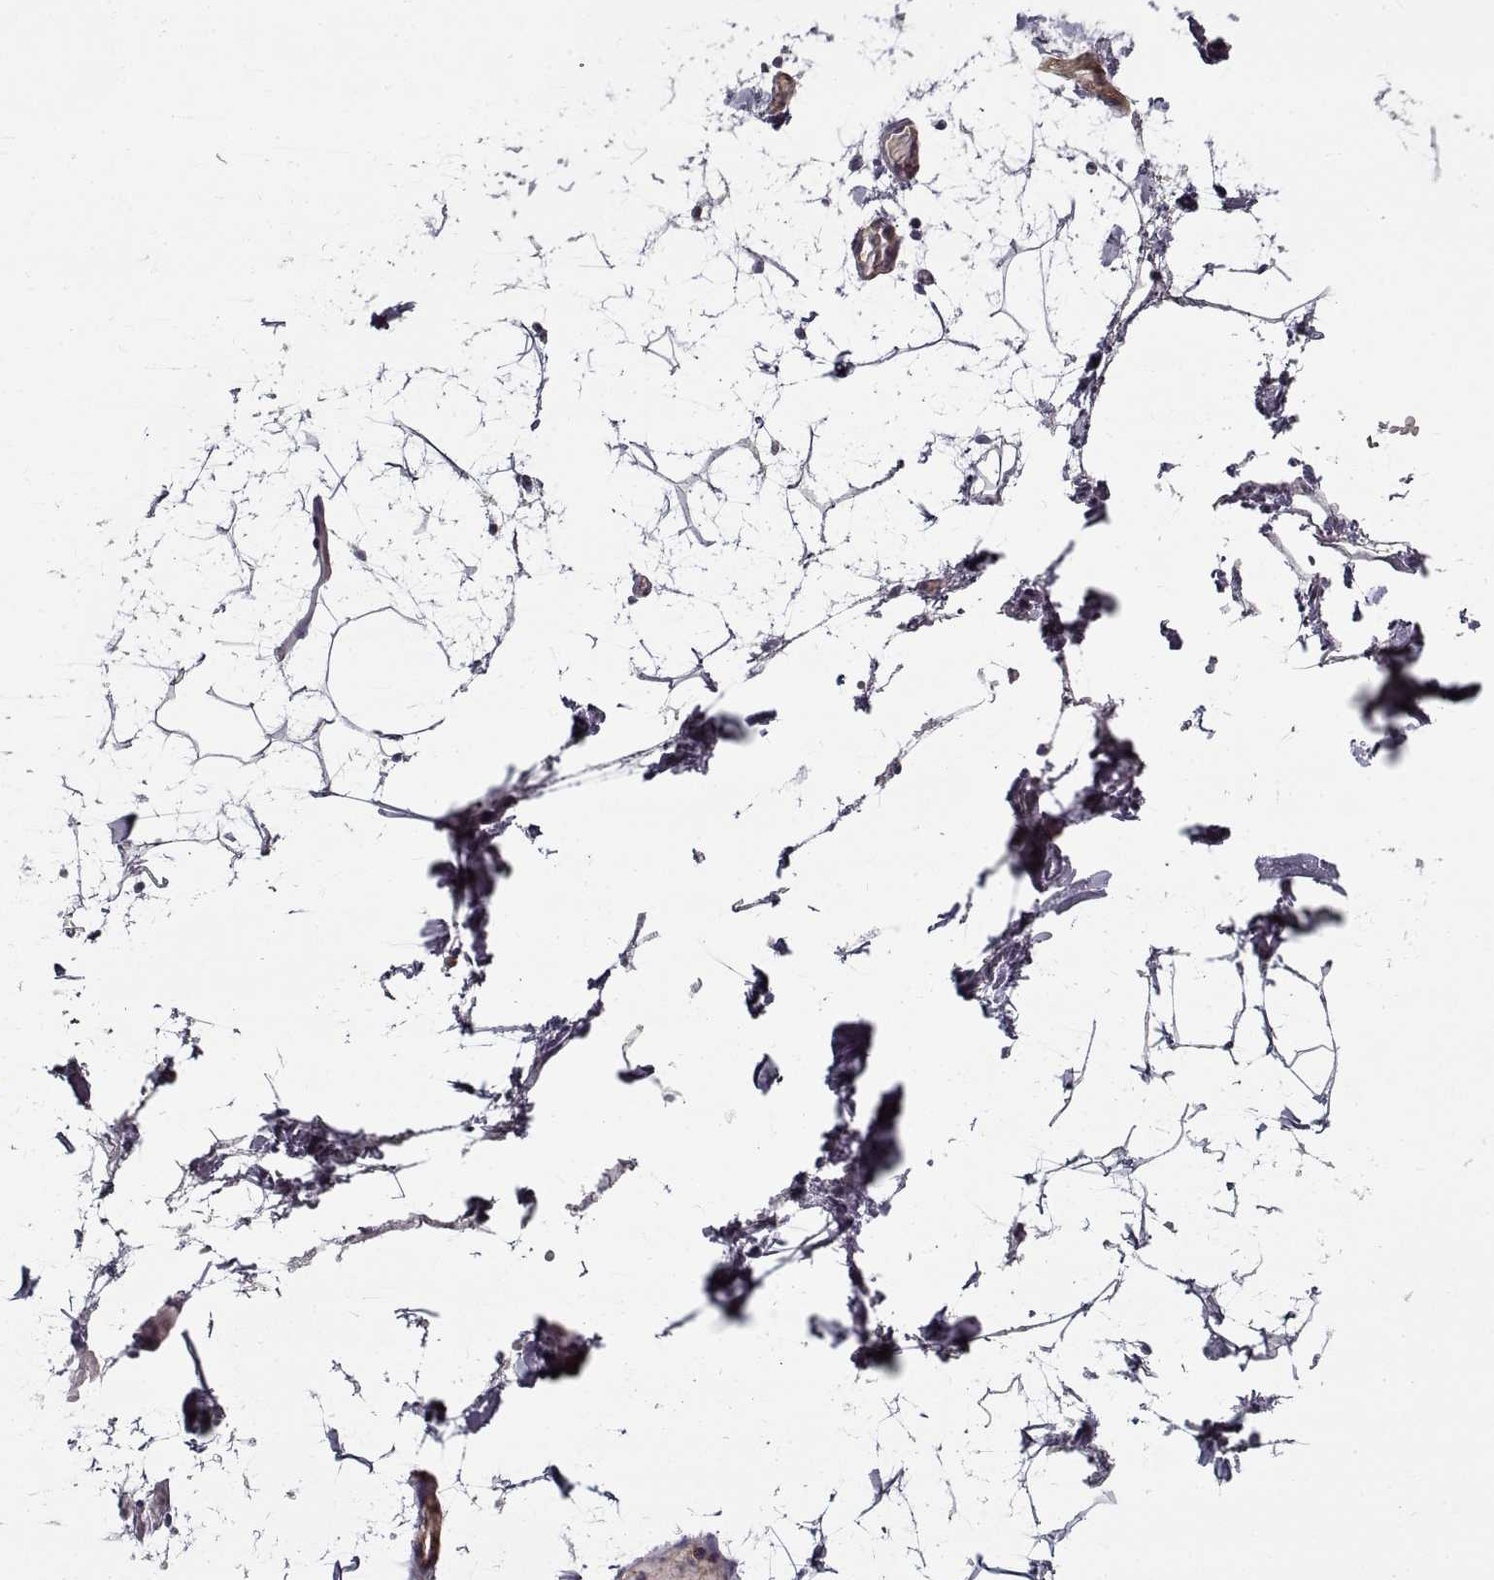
{"staining": {"intensity": "negative", "quantity": "none", "location": "none"}, "tissue": "adipose tissue", "cell_type": "Adipocytes", "image_type": "normal", "snomed": [{"axis": "morphology", "description": "Normal tissue, NOS"}, {"axis": "topography", "description": "Gallbladder"}, {"axis": "topography", "description": "Peripheral nerve tissue"}], "caption": "Adipocytes are negative for brown protein staining in normal adipose tissue. (IHC, brightfield microscopy, high magnification).", "gene": "GAD2", "patient": {"sex": "female", "age": 45}}